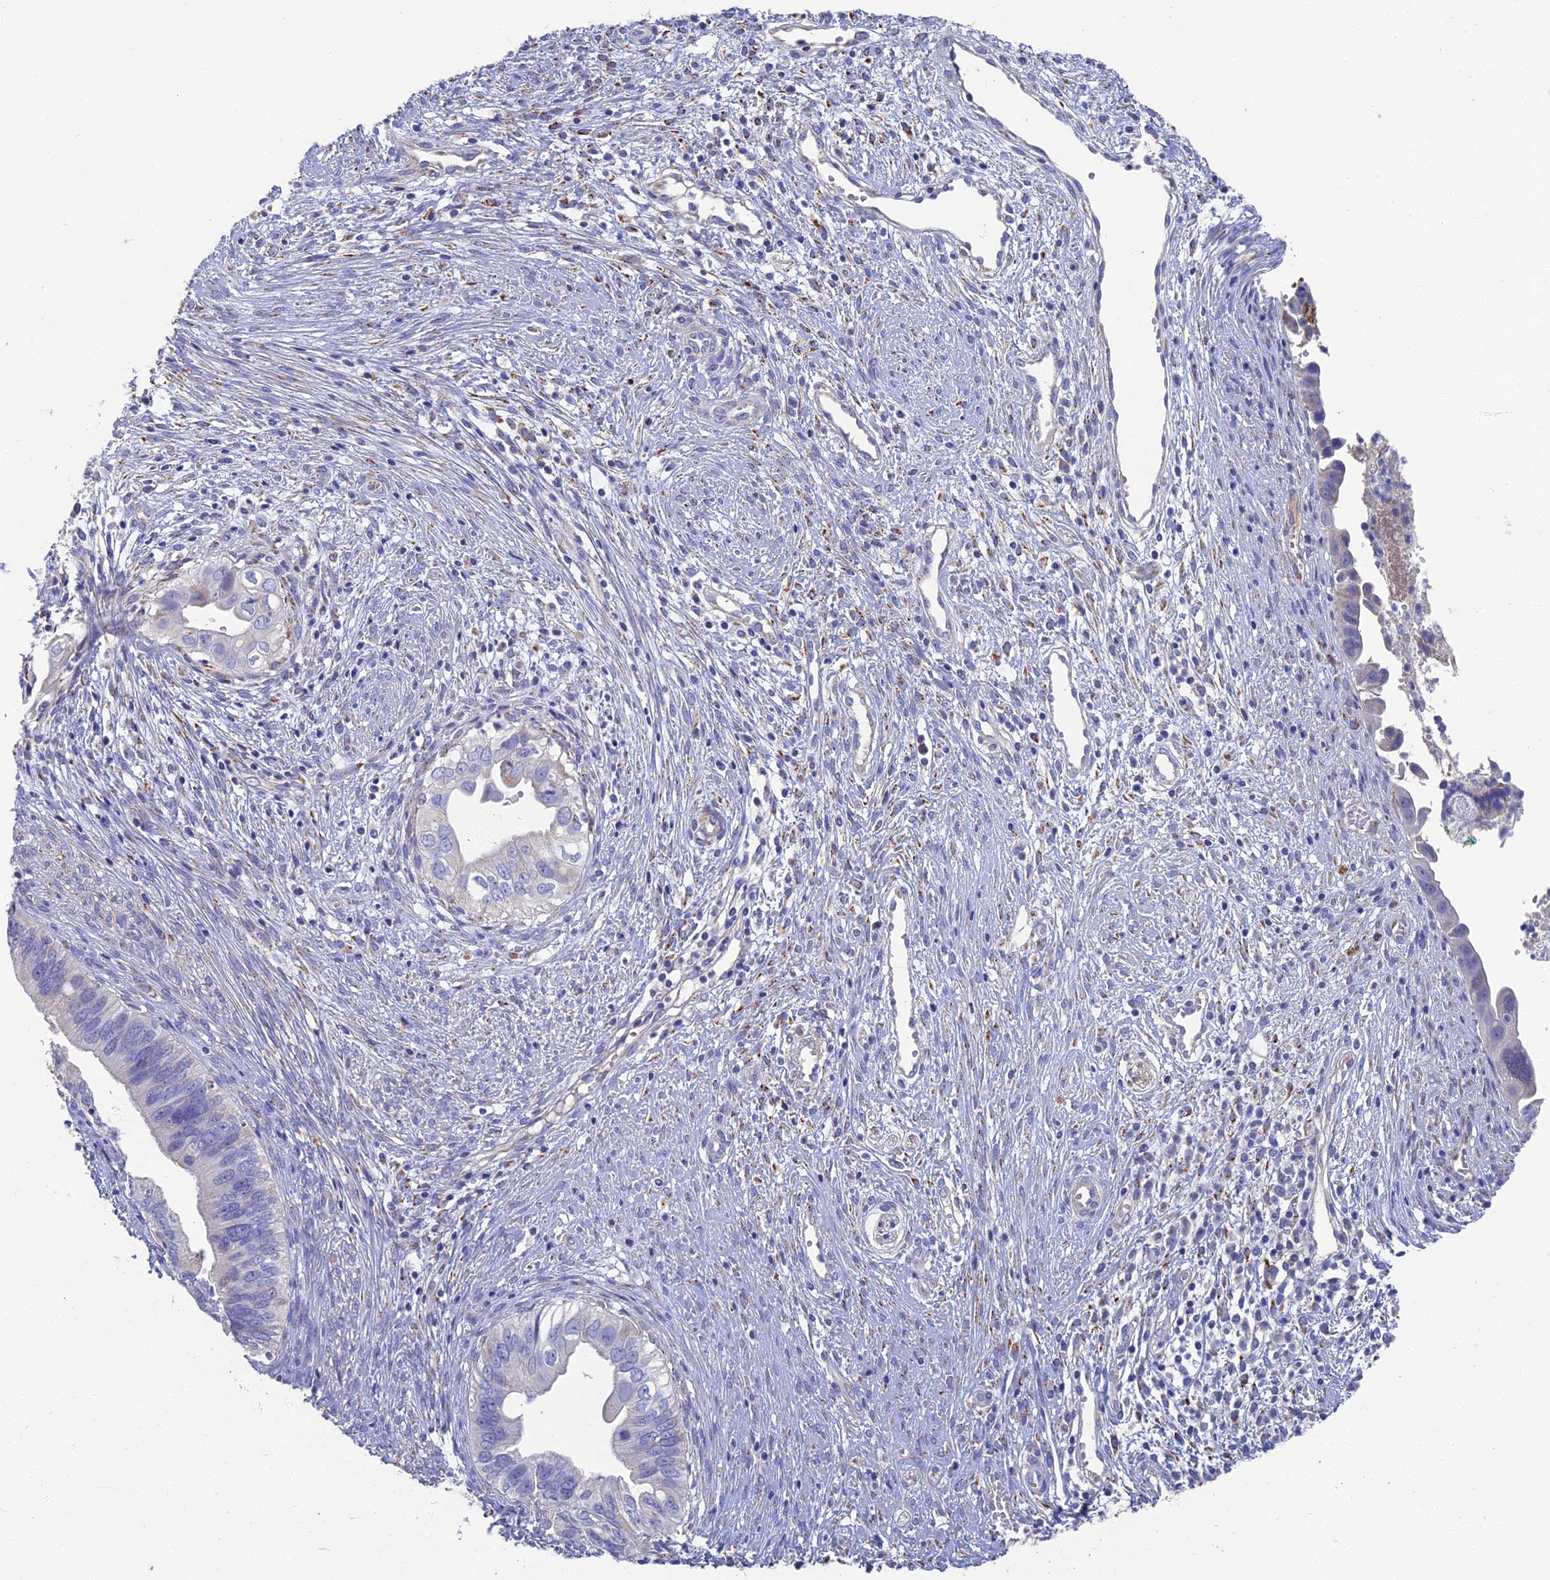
{"staining": {"intensity": "negative", "quantity": "none", "location": "none"}, "tissue": "cervical cancer", "cell_type": "Tumor cells", "image_type": "cancer", "snomed": [{"axis": "morphology", "description": "Adenocarcinoma, NOS"}, {"axis": "topography", "description": "Cervix"}], "caption": "The immunohistochemistry (IHC) image has no significant positivity in tumor cells of adenocarcinoma (cervical) tissue.", "gene": "OAT", "patient": {"sex": "female", "age": 42}}